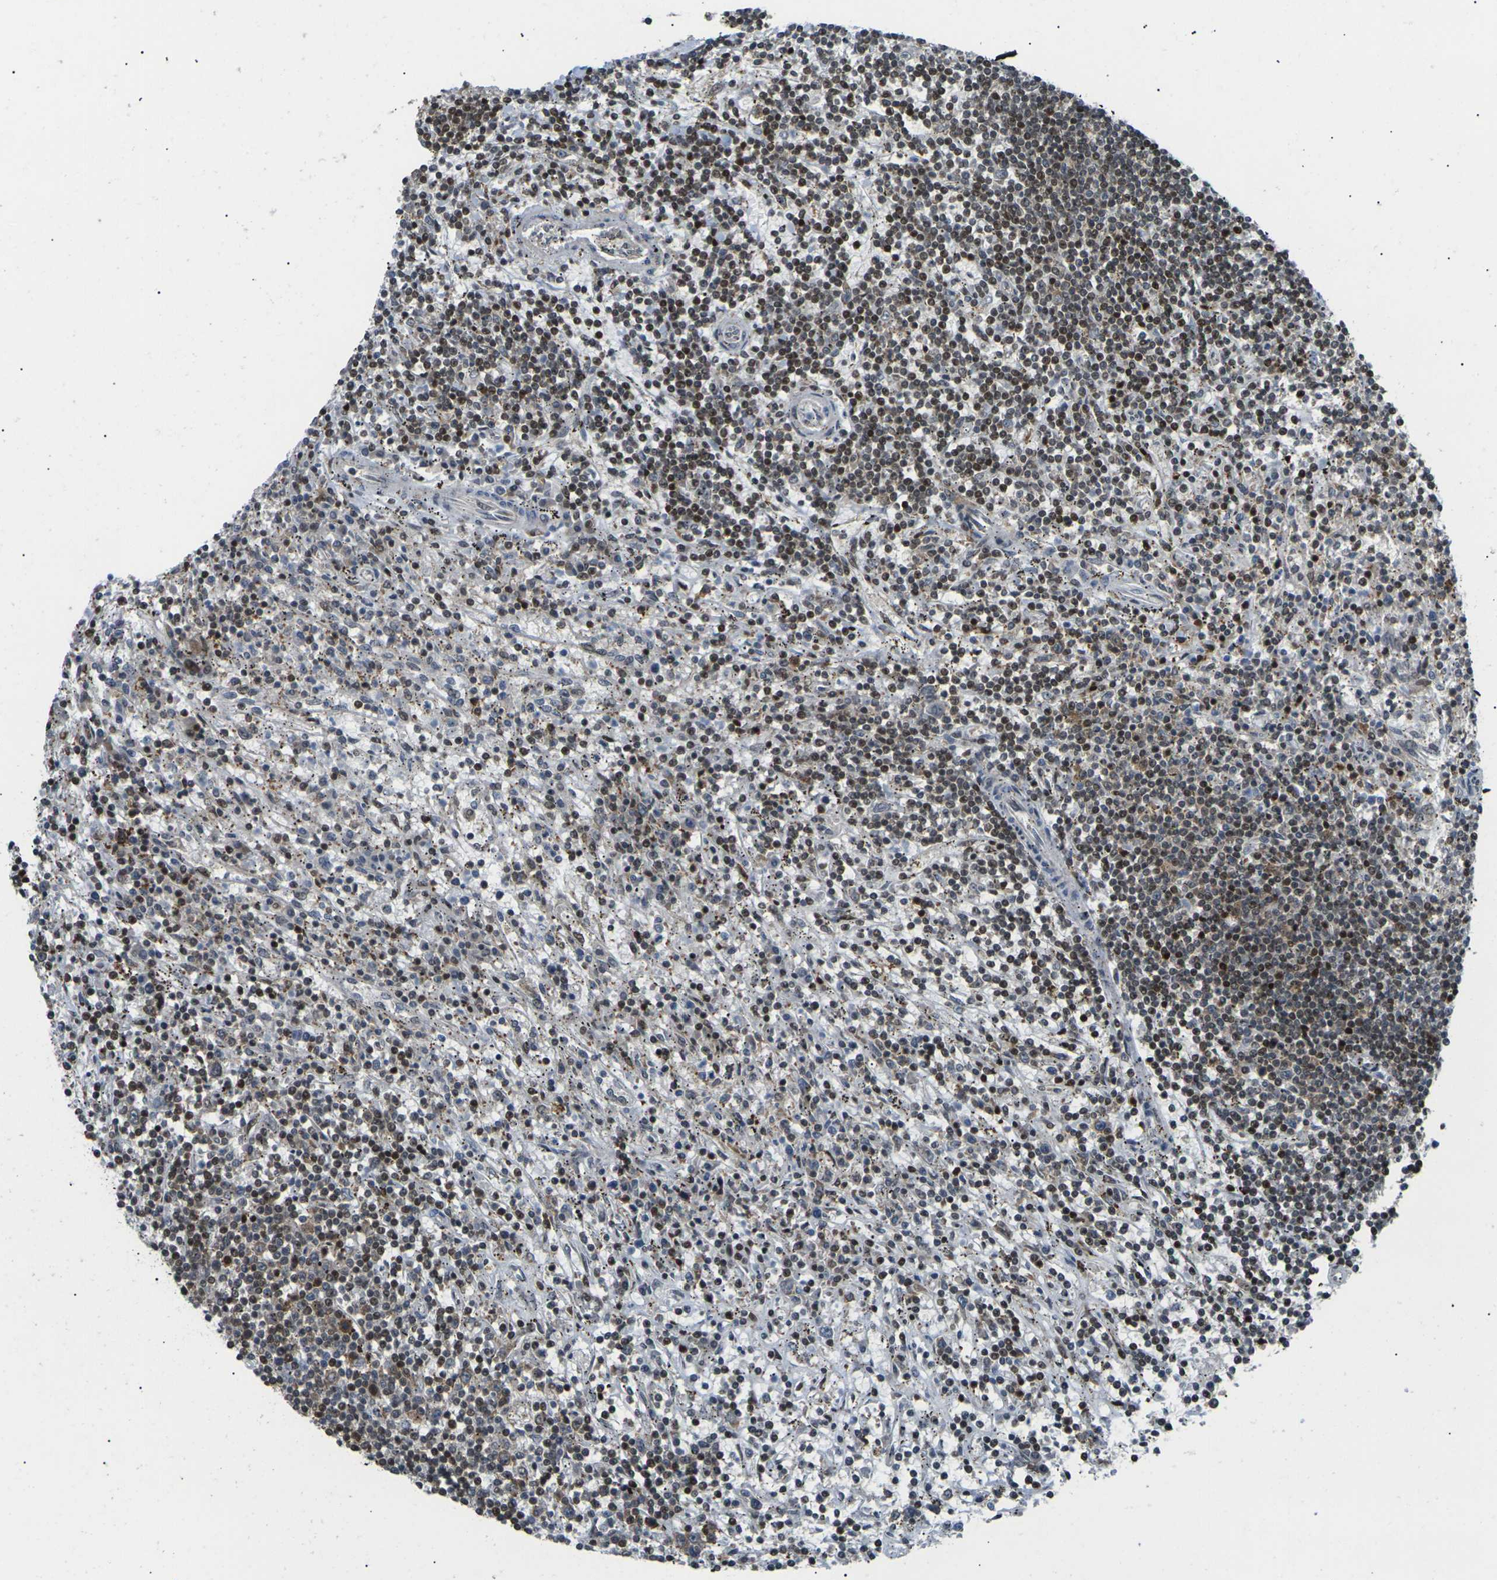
{"staining": {"intensity": "moderate", "quantity": "25%-75%", "location": "nuclear"}, "tissue": "lymphoma", "cell_type": "Tumor cells", "image_type": "cancer", "snomed": [{"axis": "morphology", "description": "Malignant lymphoma, non-Hodgkin's type, Low grade"}, {"axis": "topography", "description": "Spleen"}], "caption": "A brown stain shows moderate nuclear staining of a protein in malignant lymphoma, non-Hodgkin's type (low-grade) tumor cells.", "gene": "RPS6KA3", "patient": {"sex": "male", "age": 76}}